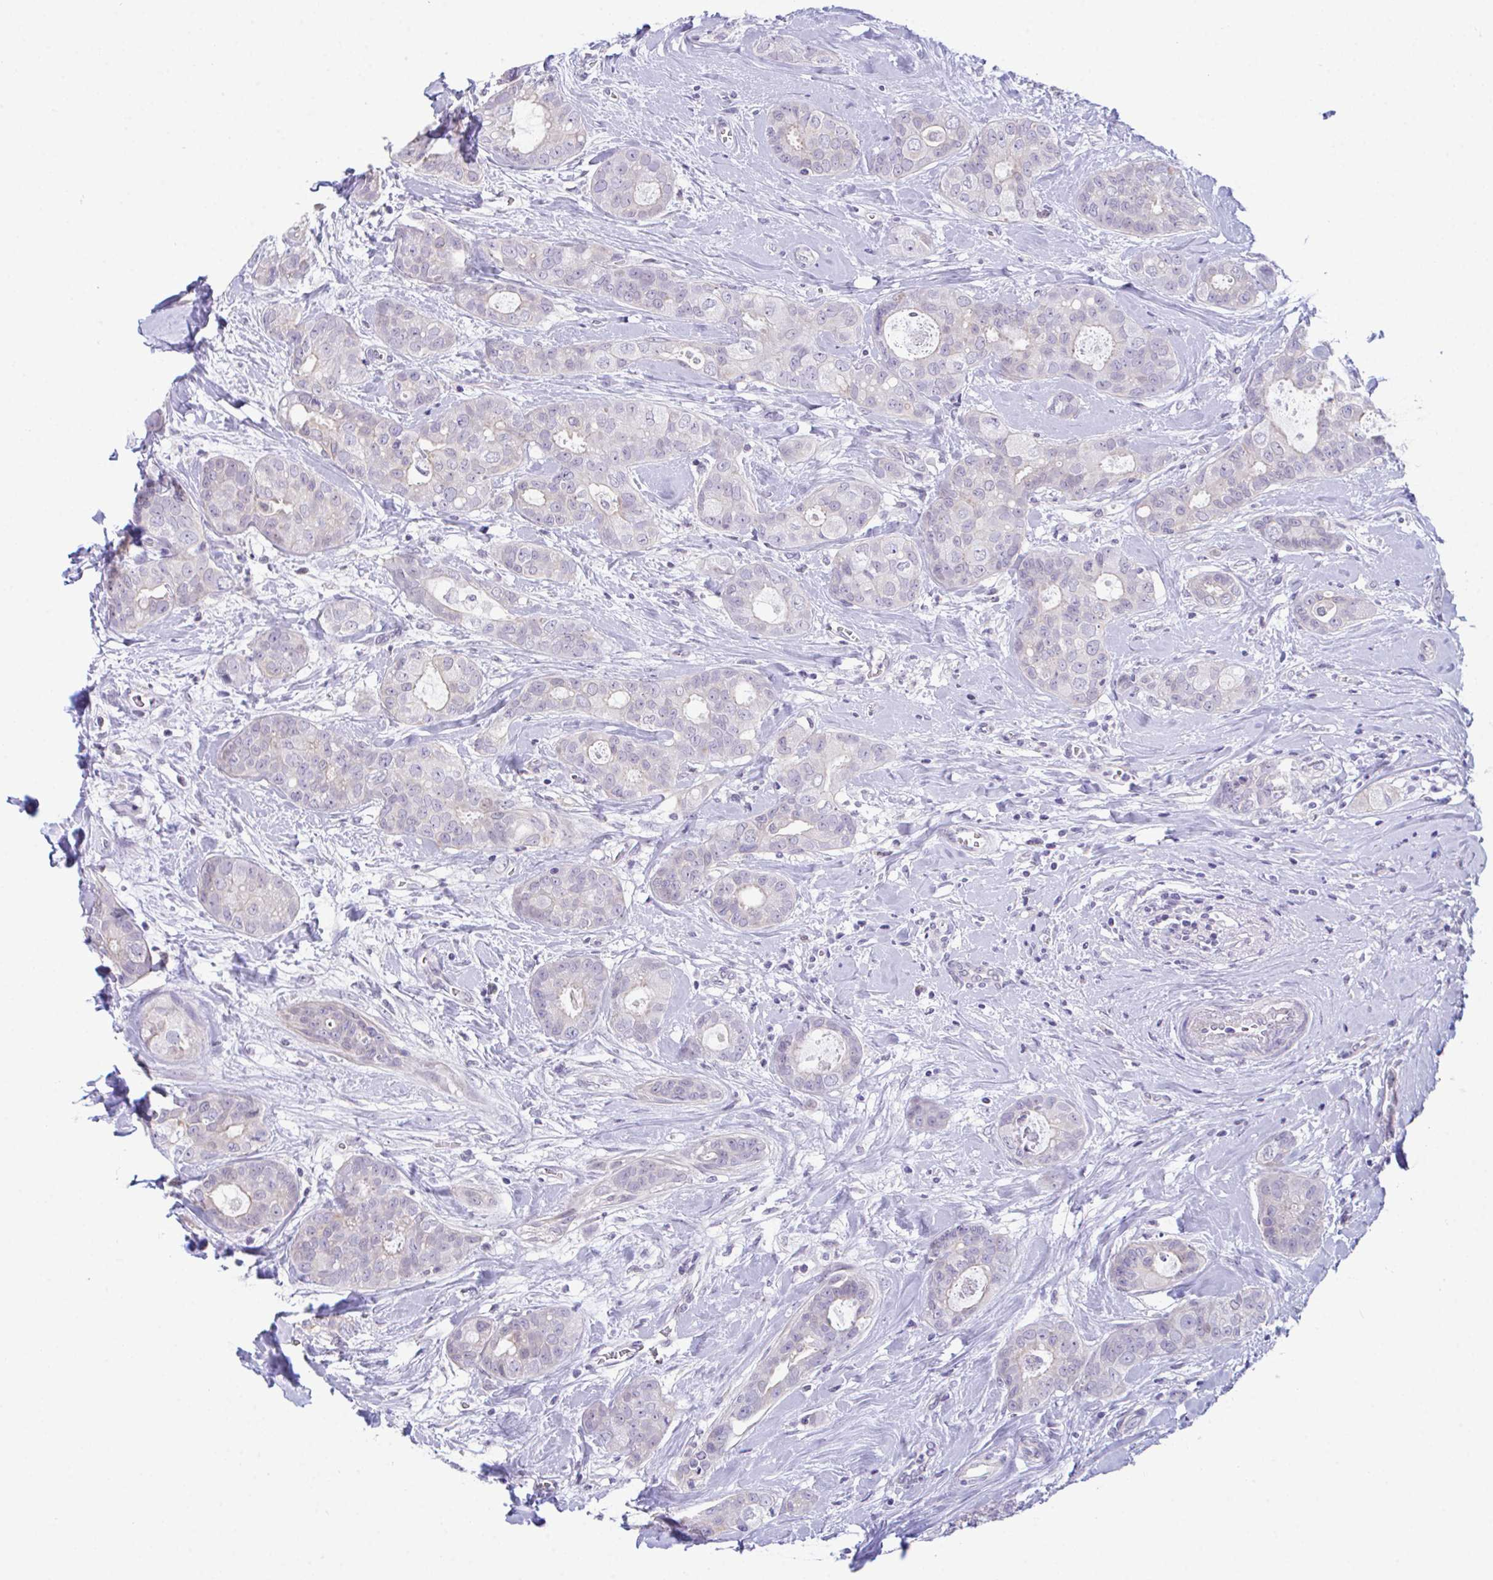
{"staining": {"intensity": "negative", "quantity": "none", "location": "none"}, "tissue": "breast cancer", "cell_type": "Tumor cells", "image_type": "cancer", "snomed": [{"axis": "morphology", "description": "Duct carcinoma"}, {"axis": "topography", "description": "Breast"}], "caption": "Breast intraductal carcinoma was stained to show a protein in brown. There is no significant expression in tumor cells. (DAB immunohistochemistry visualized using brightfield microscopy, high magnification).", "gene": "ATP6V0D2", "patient": {"sex": "female", "age": 45}}